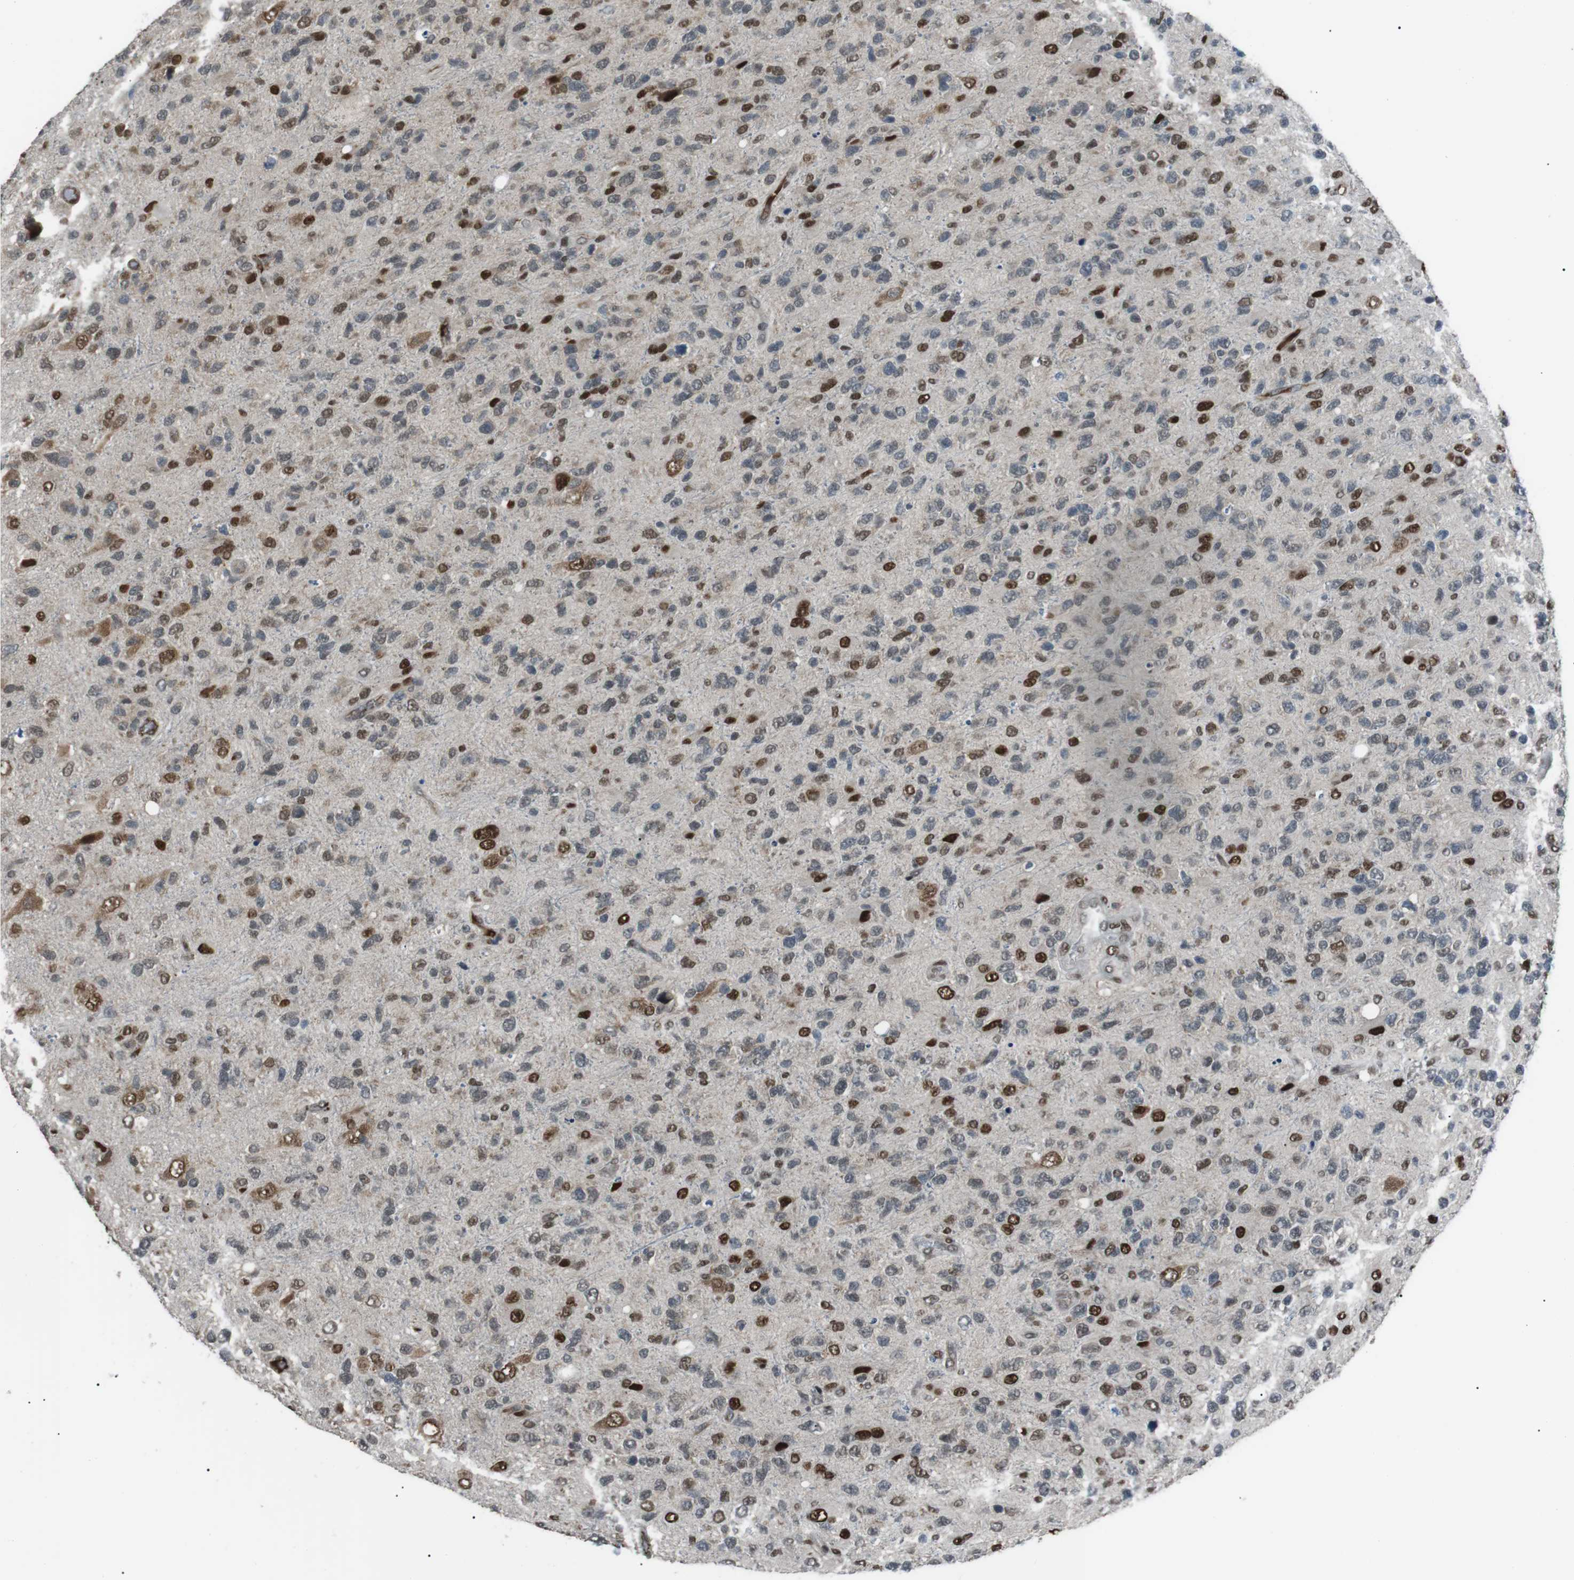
{"staining": {"intensity": "strong", "quantity": "25%-75%", "location": "nuclear"}, "tissue": "glioma", "cell_type": "Tumor cells", "image_type": "cancer", "snomed": [{"axis": "morphology", "description": "Glioma, malignant, High grade"}, {"axis": "topography", "description": "Brain"}], "caption": "This is a histology image of IHC staining of malignant glioma (high-grade), which shows strong positivity in the nuclear of tumor cells.", "gene": "SRPK2", "patient": {"sex": "female", "age": 58}}